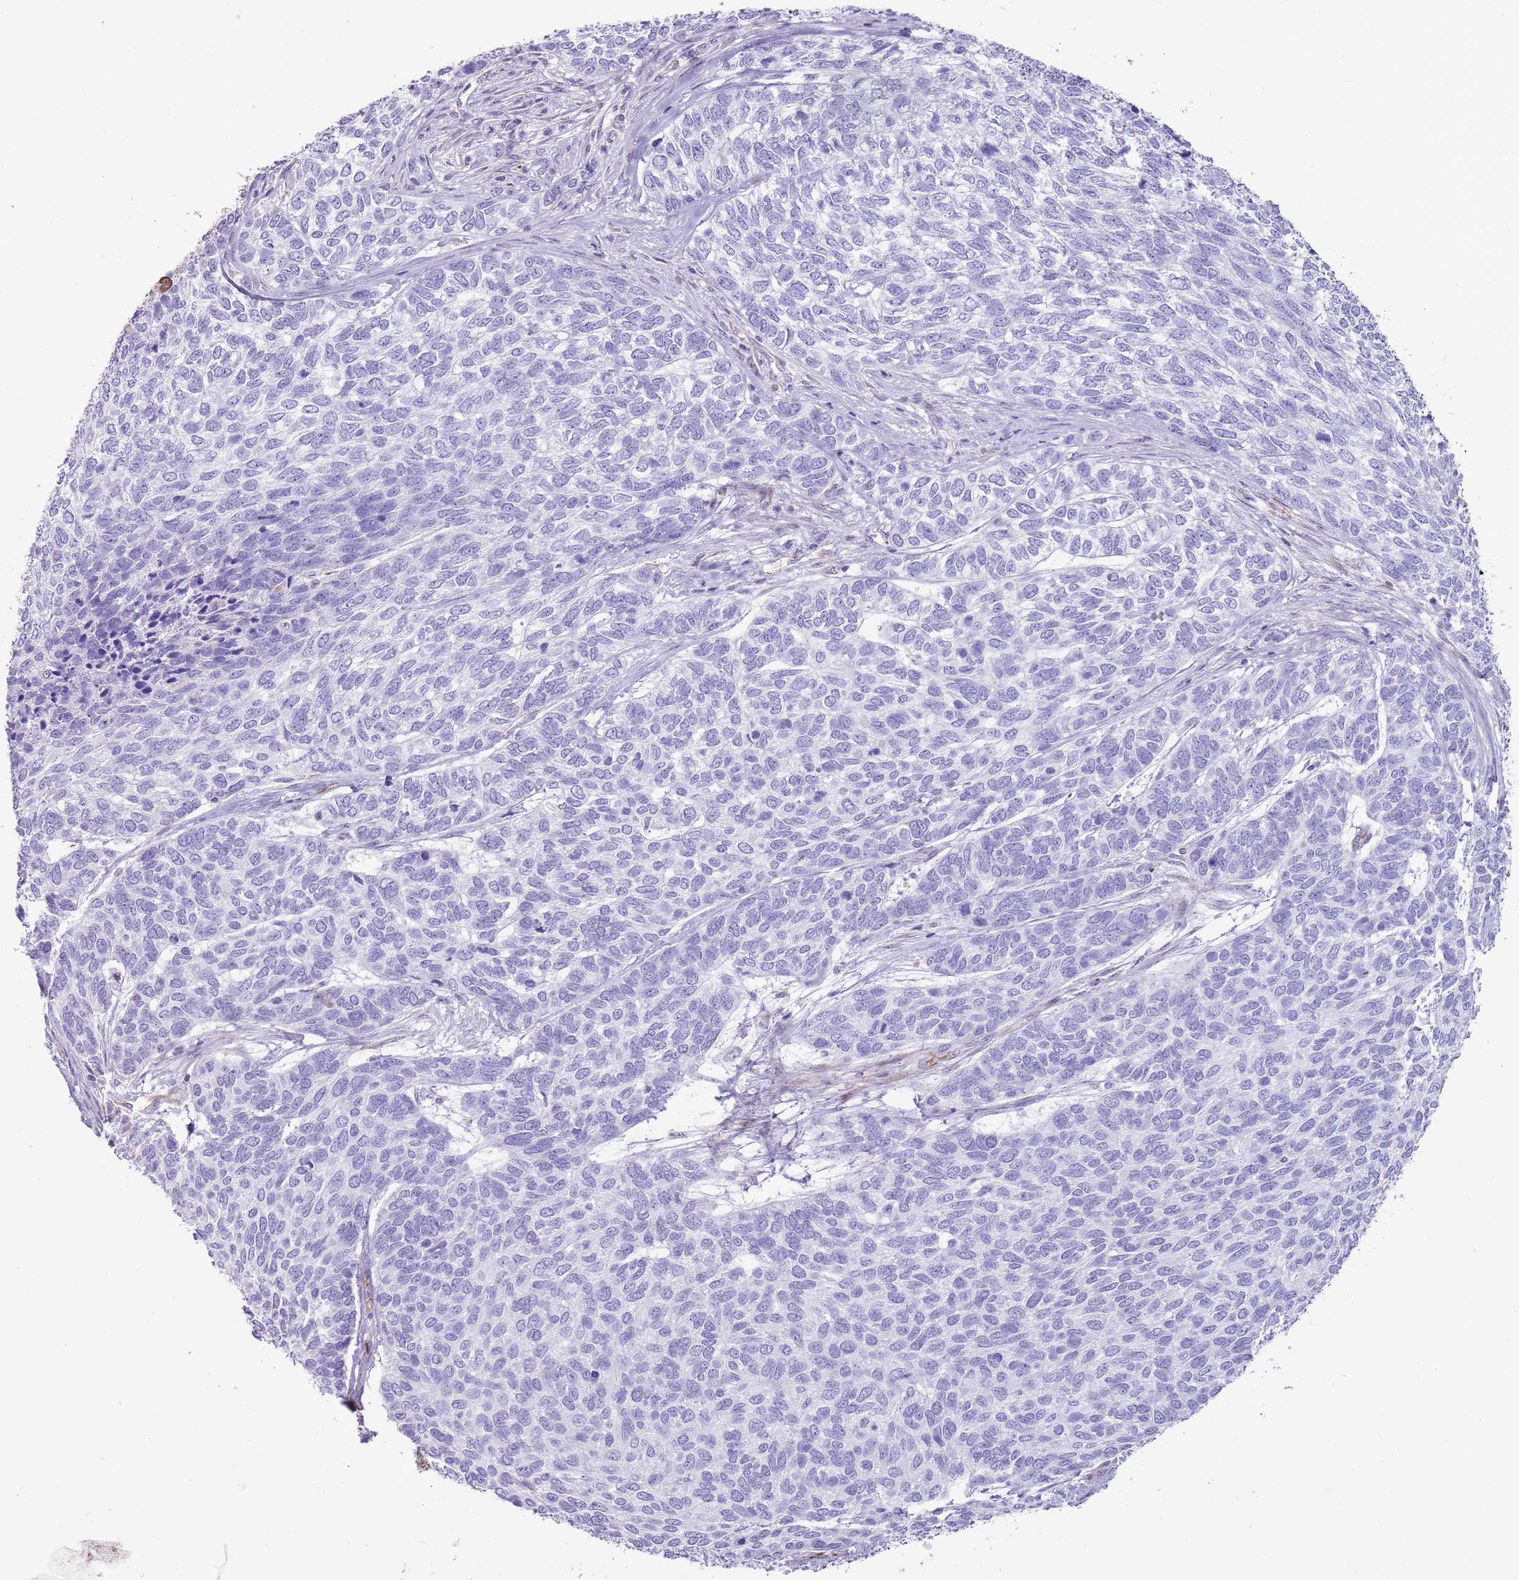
{"staining": {"intensity": "negative", "quantity": "none", "location": "none"}, "tissue": "skin cancer", "cell_type": "Tumor cells", "image_type": "cancer", "snomed": [{"axis": "morphology", "description": "Basal cell carcinoma"}, {"axis": "topography", "description": "Skin"}], "caption": "Immunohistochemistry (IHC) of skin cancer reveals no staining in tumor cells. (DAB (3,3'-diaminobenzidine) immunohistochemistry (IHC) visualized using brightfield microscopy, high magnification).", "gene": "NBPF3", "patient": {"sex": "female", "age": 65}}